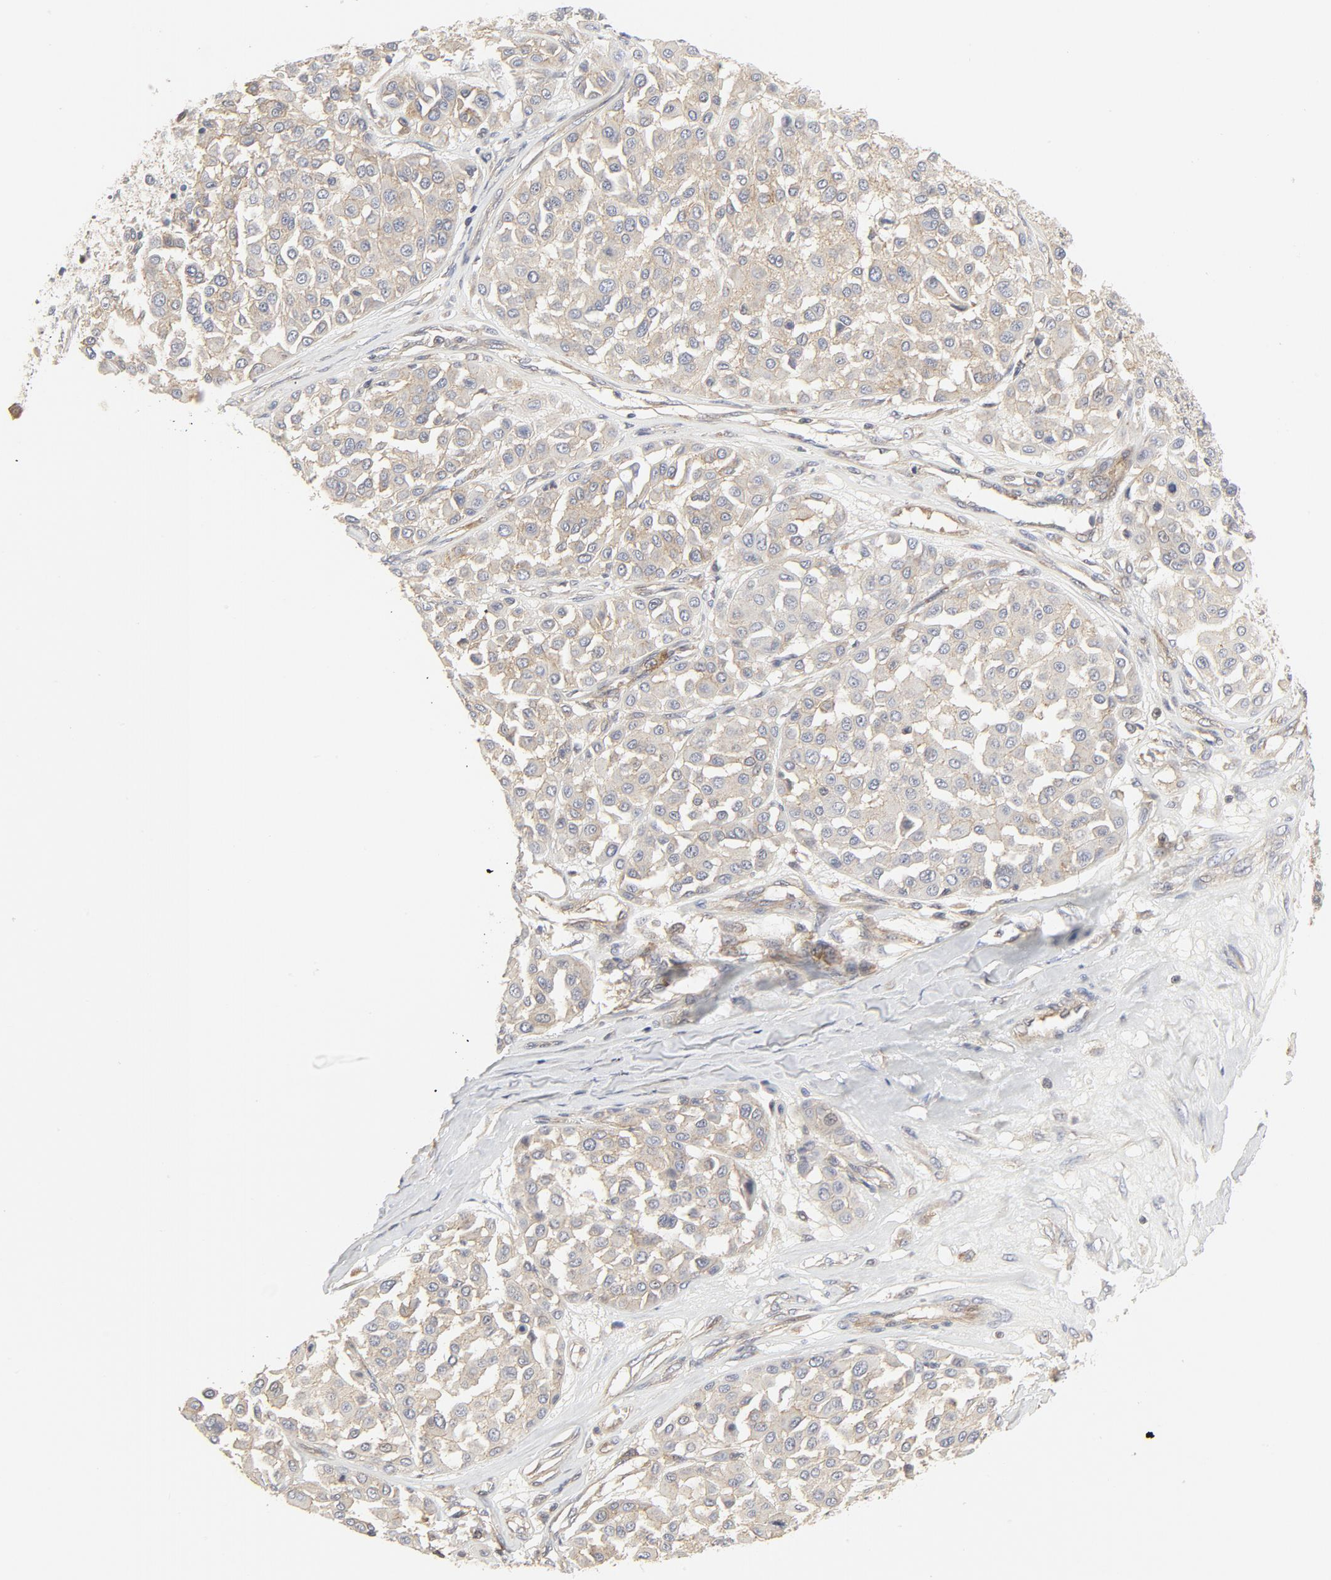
{"staining": {"intensity": "weak", "quantity": "25%-75%", "location": "cytoplasmic/membranous"}, "tissue": "melanoma", "cell_type": "Tumor cells", "image_type": "cancer", "snomed": [{"axis": "morphology", "description": "Malignant melanoma, Metastatic site"}, {"axis": "topography", "description": "Soft tissue"}], "caption": "This histopathology image displays immunohistochemistry (IHC) staining of malignant melanoma (metastatic site), with low weak cytoplasmic/membranous expression in about 25%-75% of tumor cells.", "gene": "MAP2K7", "patient": {"sex": "male", "age": 41}}